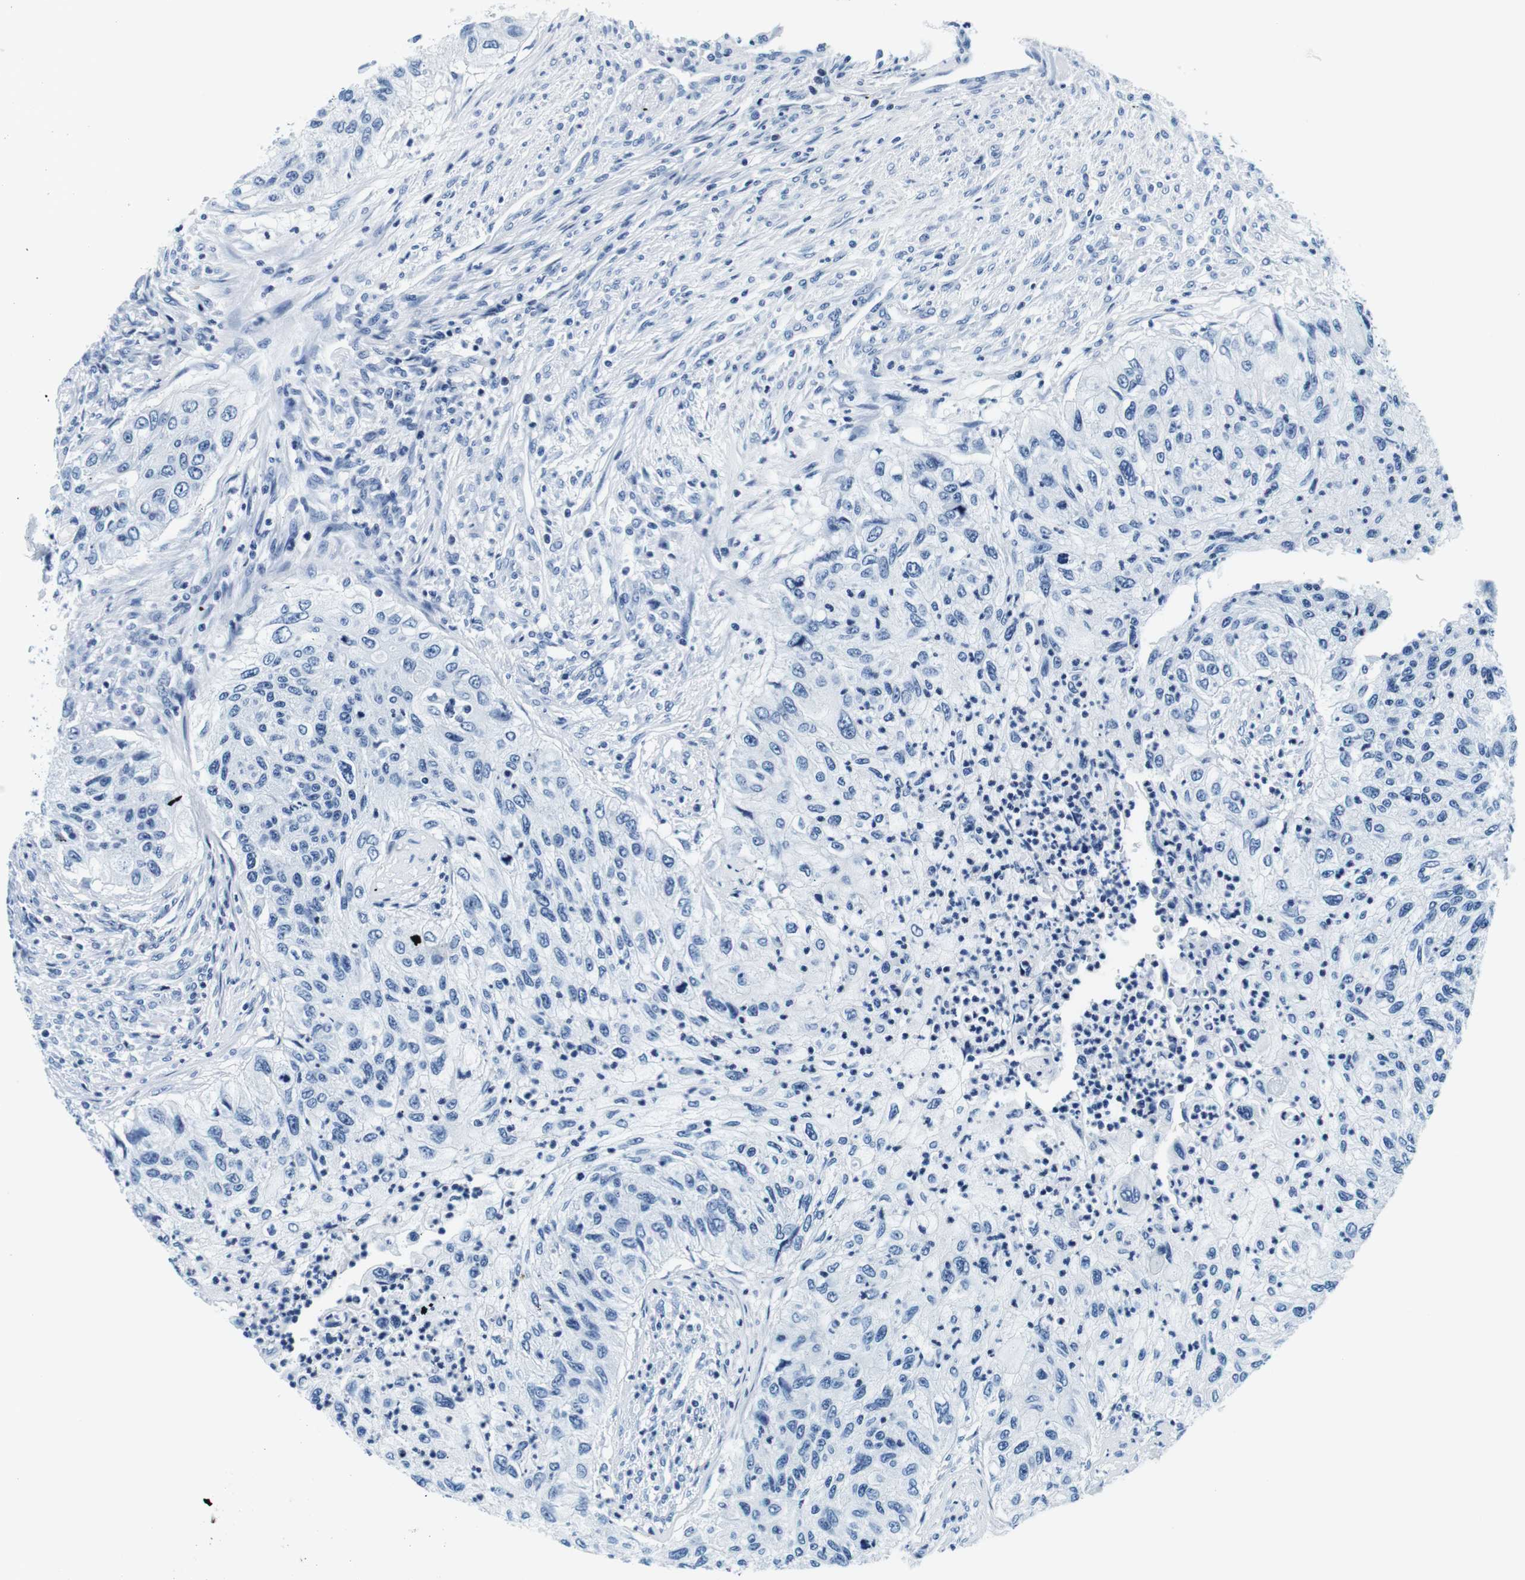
{"staining": {"intensity": "negative", "quantity": "none", "location": "none"}, "tissue": "urothelial cancer", "cell_type": "Tumor cells", "image_type": "cancer", "snomed": [{"axis": "morphology", "description": "Urothelial carcinoma, High grade"}, {"axis": "topography", "description": "Urinary bladder"}], "caption": "Urothelial carcinoma (high-grade) was stained to show a protein in brown. There is no significant positivity in tumor cells.", "gene": "ELANE", "patient": {"sex": "female", "age": 60}}